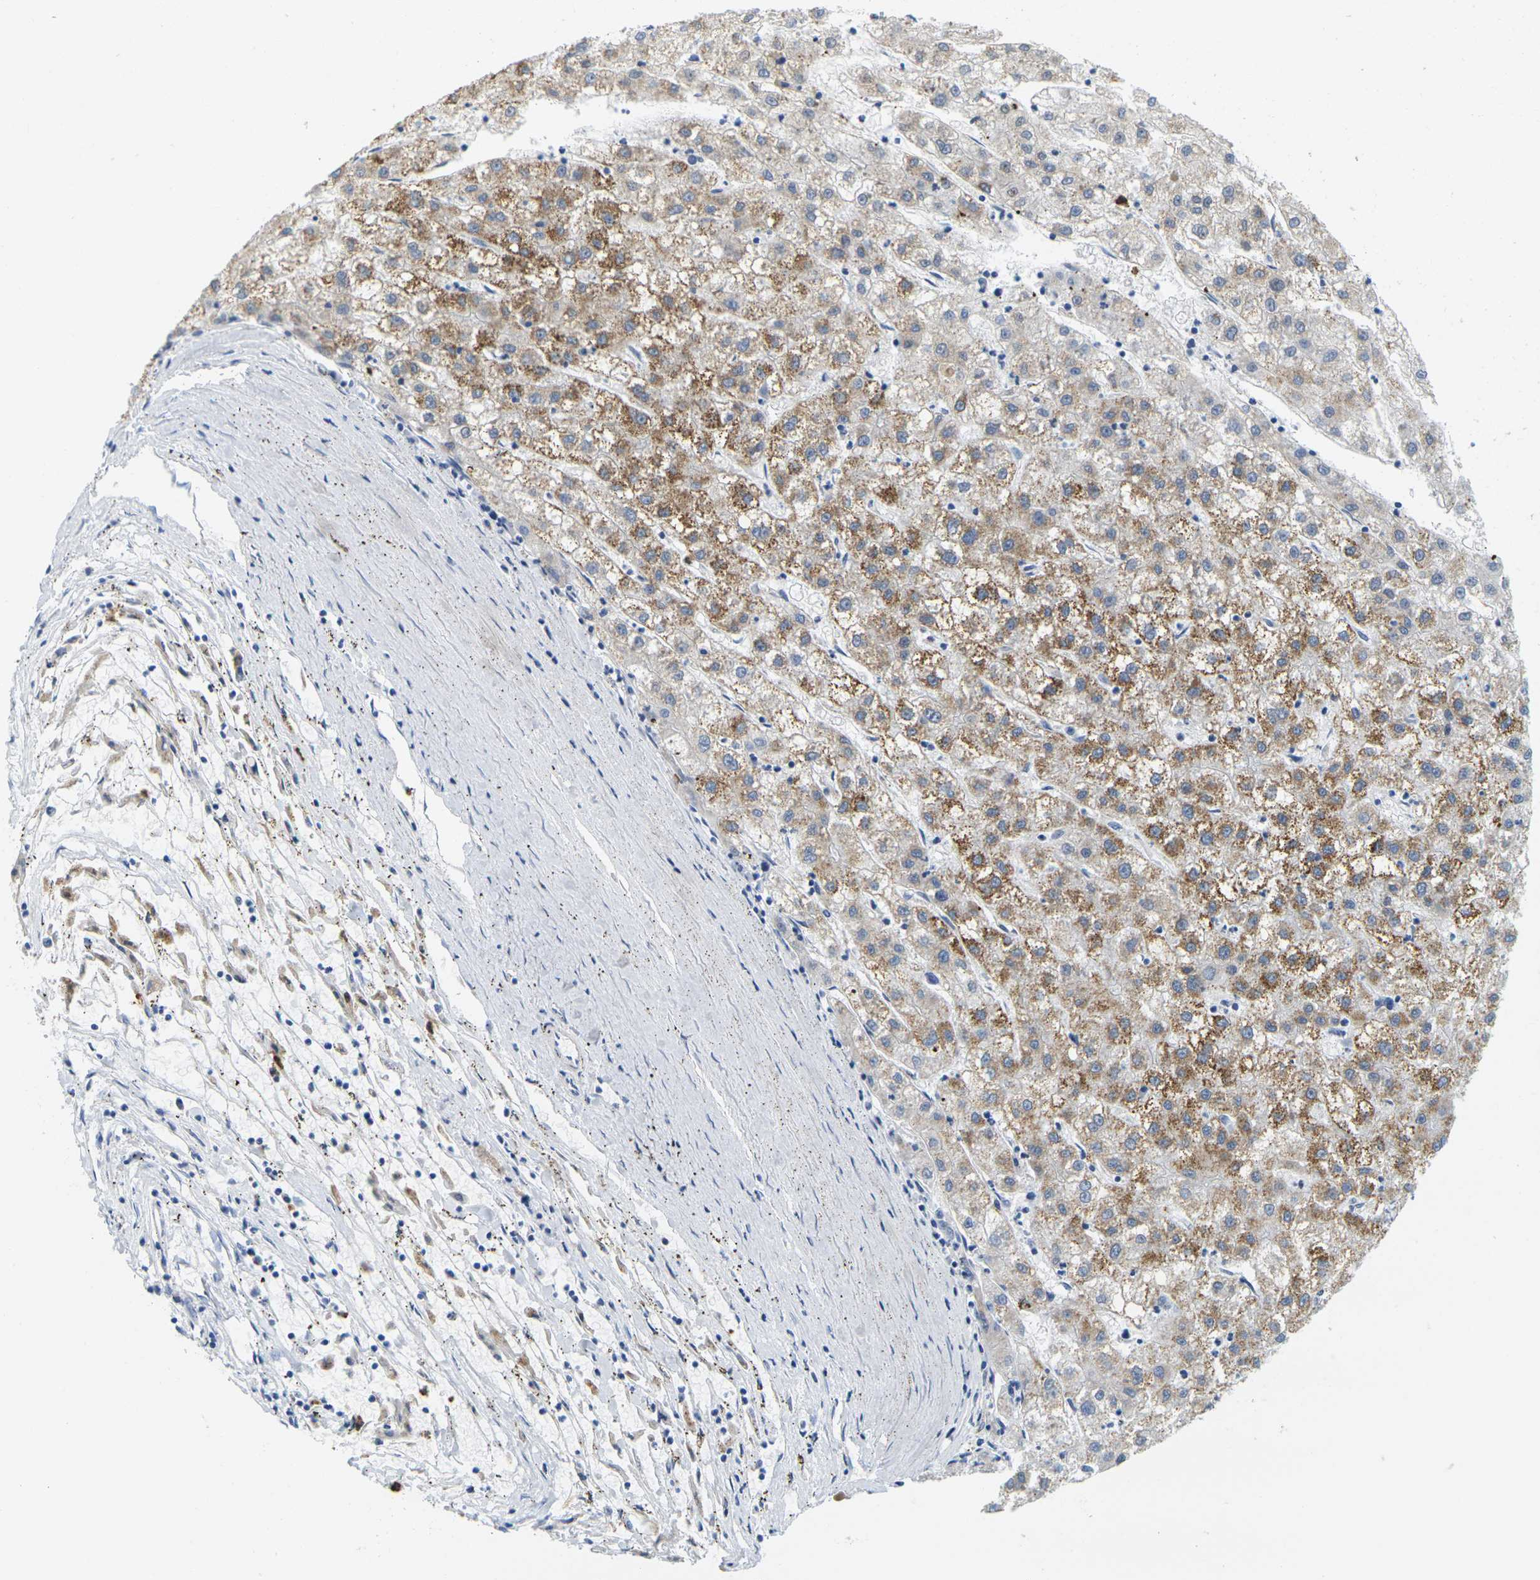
{"staining": {"intensity": "moderate", "quantity": ">75%", "location": "cytoplasmic/membranous"}, "tissue": "liver cancer", "cell_type": "Tumor cells", "image_type": "cancer", "snomed": [{"axis": "morphology", "description": "Carcinoma, Hepatocellular, NOS"}, {"axis": "topography", "description": "Liver"}], "caption": "Liver hepatocellular carcinoma stained for a protein (brown) exhibits moderate cytoplasmic/membranous positive expression in about >75% of tumor cells.", "gene": "KLK5", "patient": {"sex": "male", "age": 72}}